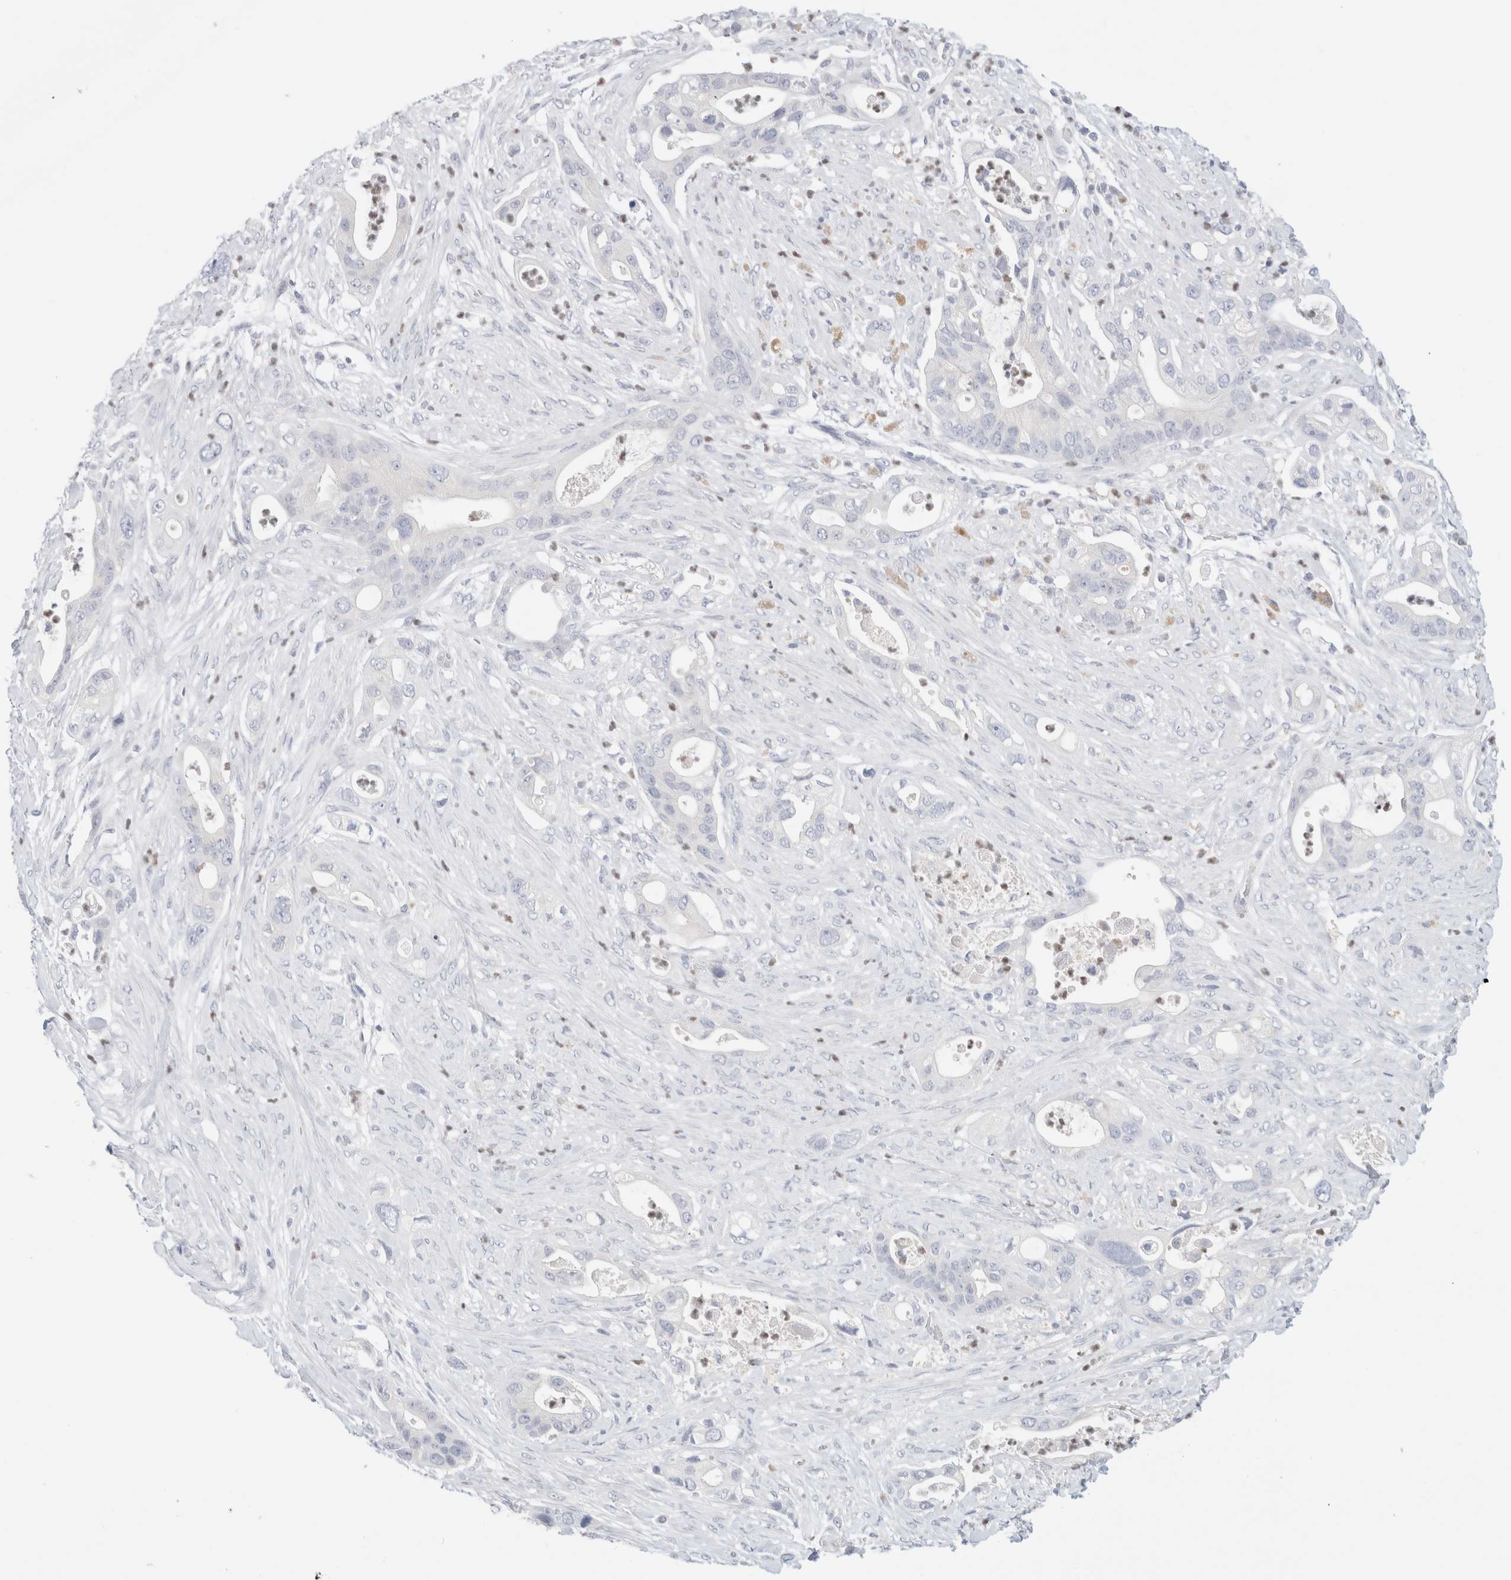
{"staining": {"intensity": "strong", "quantity": "<25%", "location": "cytoplasmic/membranous"}, "tissue": "pancreatic cancer", "cell_type": "Tumor cells", "image_type": "cancer", "snomed": [{"axis": "morphology", "description": "Adenocarcinoma, NOS"}, {"axis": "topography", "description": "Pancreas"}], "caption": "Protein expression analysis of pancreatic cancer (adenocarcinoma) exhibits strong cytoplasmic/membranous expression in about <25% of tumor cells.", "gene": "ADAM30", "patient": {"sex": "male", "age": 53}}